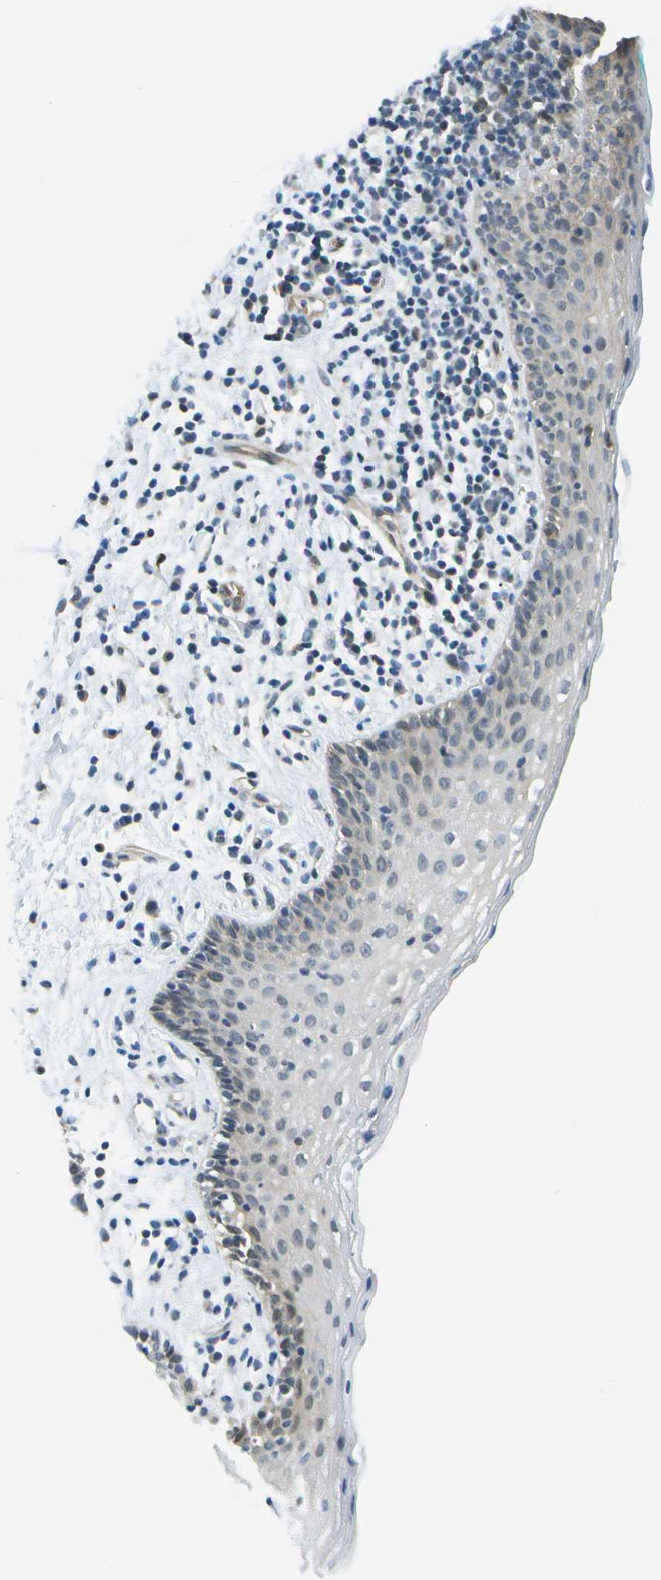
{"staining": {"intensity": "negative", "quantity": "none", "location": "none"}, "tissue": "vagina", "cell_type": "Squamous epithelial cells", "image_type": "normal", "snomed": [{"axis": "morphology", "description": "Normal tissue, NOS"}, {"axis": "topography", "description": "Vagina"}], "caption": "Immunohistochemistry (IHC) image of unremarkable human vagina stained for a protein (brown), which reveals no staining in squamous epithelial cells. (DAB IHC with hematoxylin counter stain).", "gene": "KIAA0040", "patient": {"sex": "female", "age": 44}}